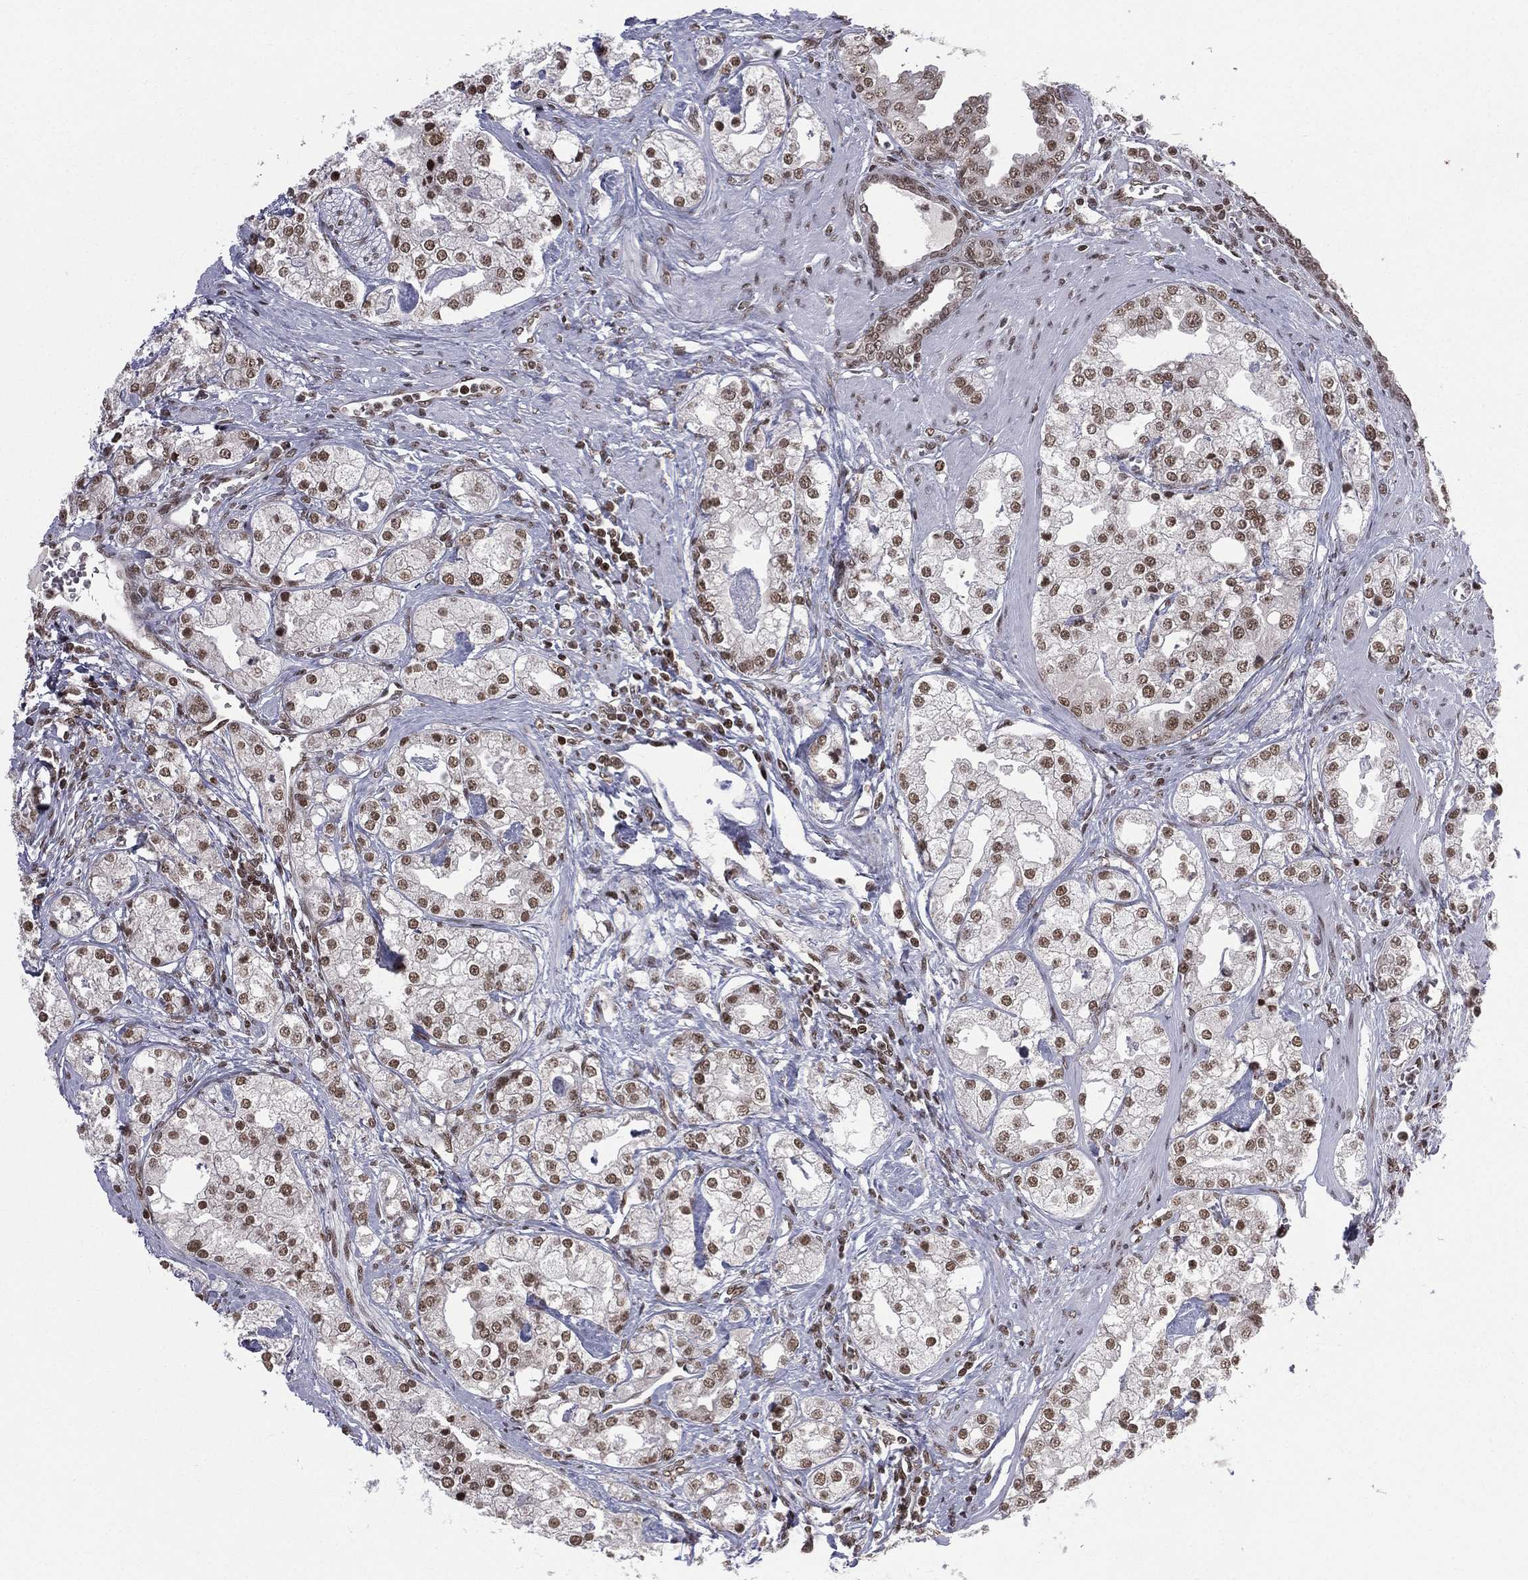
{"staining": {"intensity": "moderate", "quantity": ">75%", "location": "nuclear"}, "tissue": "prostate cancer", "cell_type": "Tumor cells", "image_type": "cancer", "snomed": [{"axis": "morphology", "description": "Adenocarcinoma, NOS"}, {"axis": "topography", "description": "Prostate and seminal vesicle, NOS"}, {"axis": "topography", "description": "Prostate"}], "caption": "Prostate cancer stained for a protein reveals moderate nuclear positivity in tumor cells. (IHC, brightfield microscopy, high magnification).", "gene": "RFX7", "patient": {"sex": "male", "age": 62}}